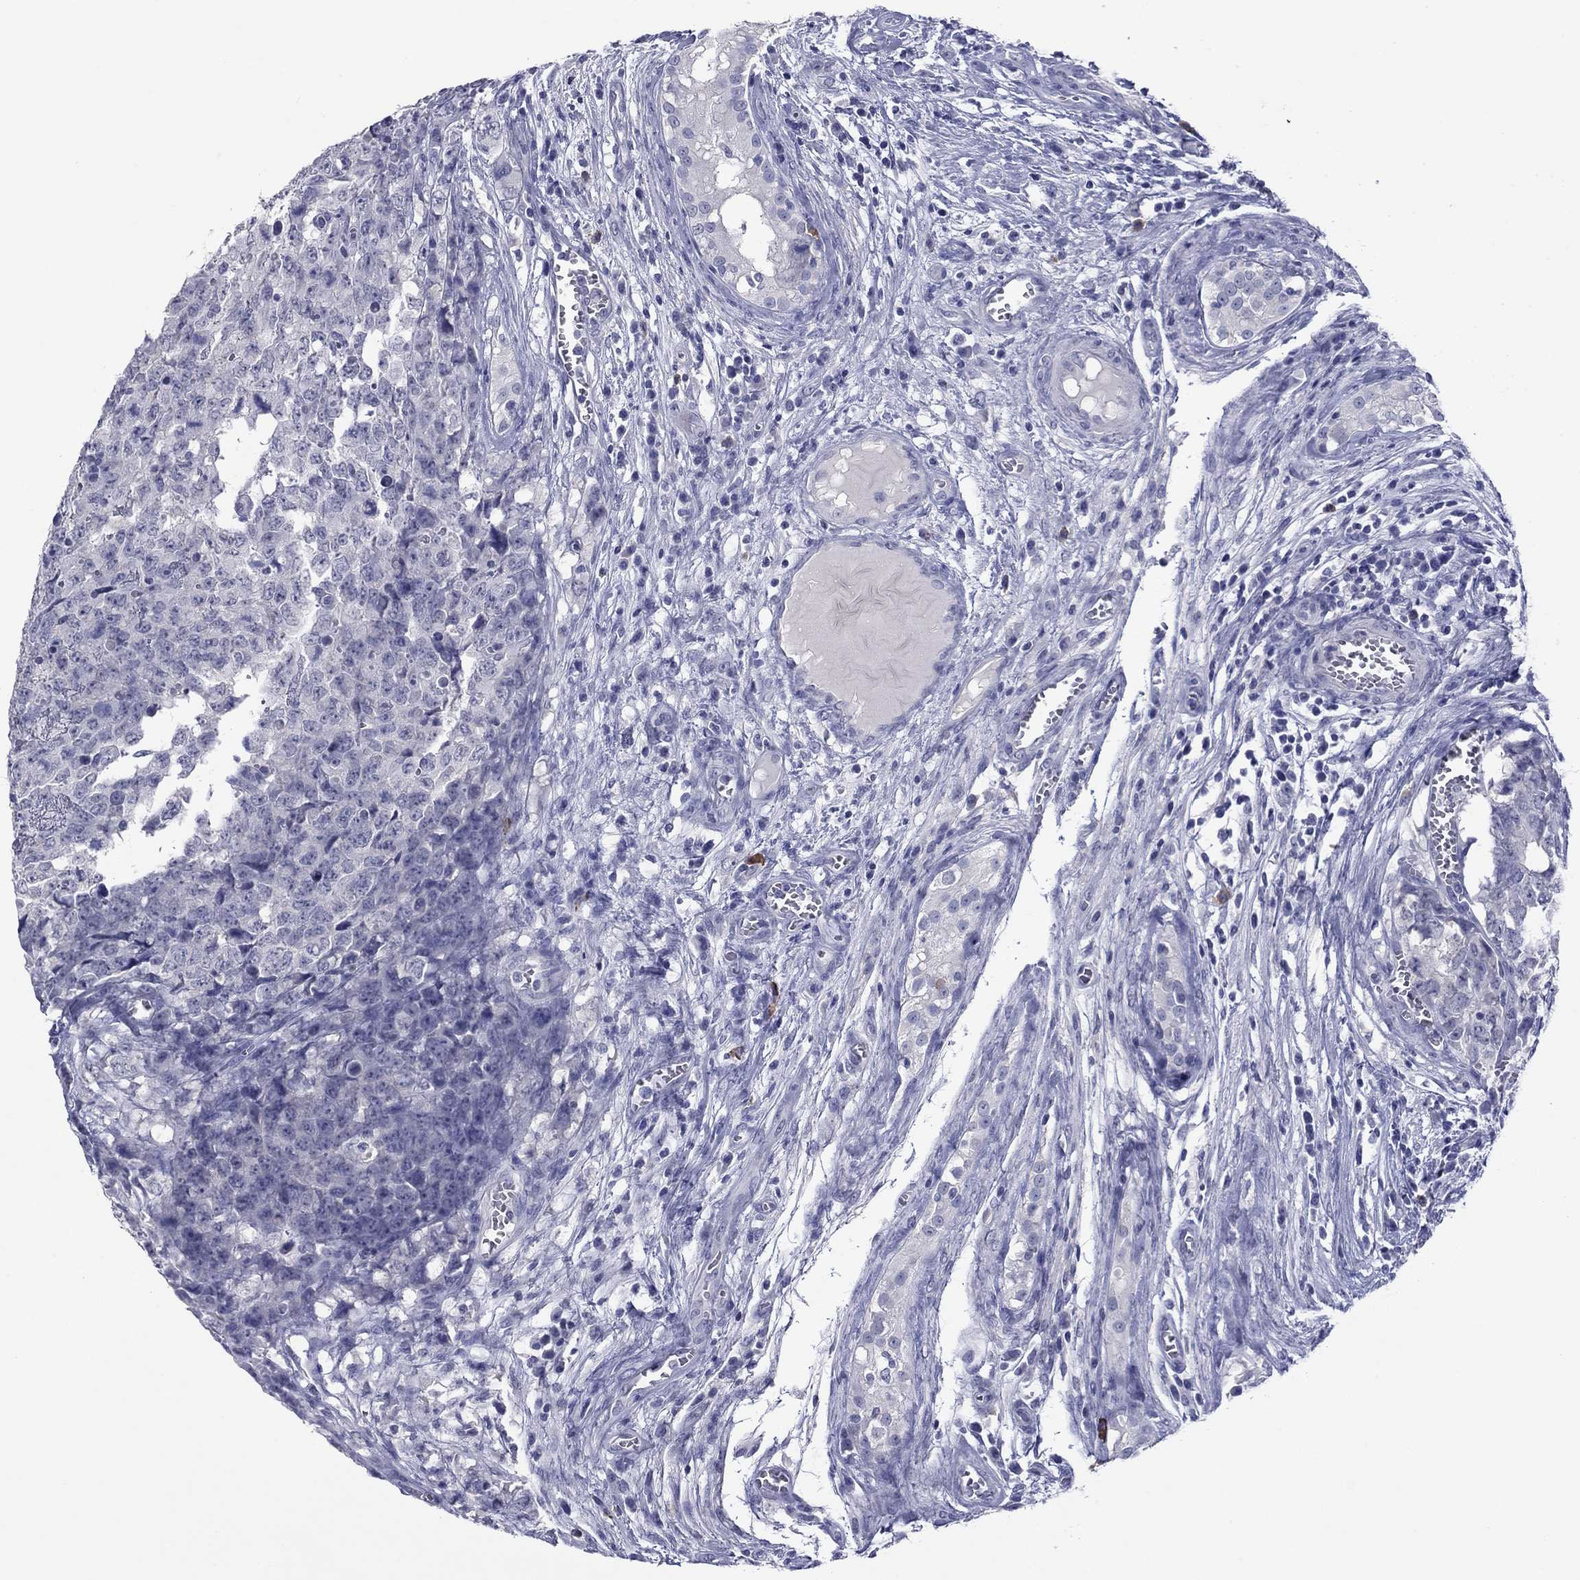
{"staining": {"intensity": "negative", "quantity": "none", "location": "none"}, "tissue": "testis cancer", "cell_type": "Tumor cells", "image_type": "cancer", "snomed": [{"axis": "morphology", "description": "Carcinoma, Embryonal, NOS"}, {"axis": "topography", "description": "Testis"}], "caption": "Micrograph shows no significant protein expression in tumor cells of testis cancer.", "gene": "HAO1", "patient": {"sex": "male", "age": 23}}